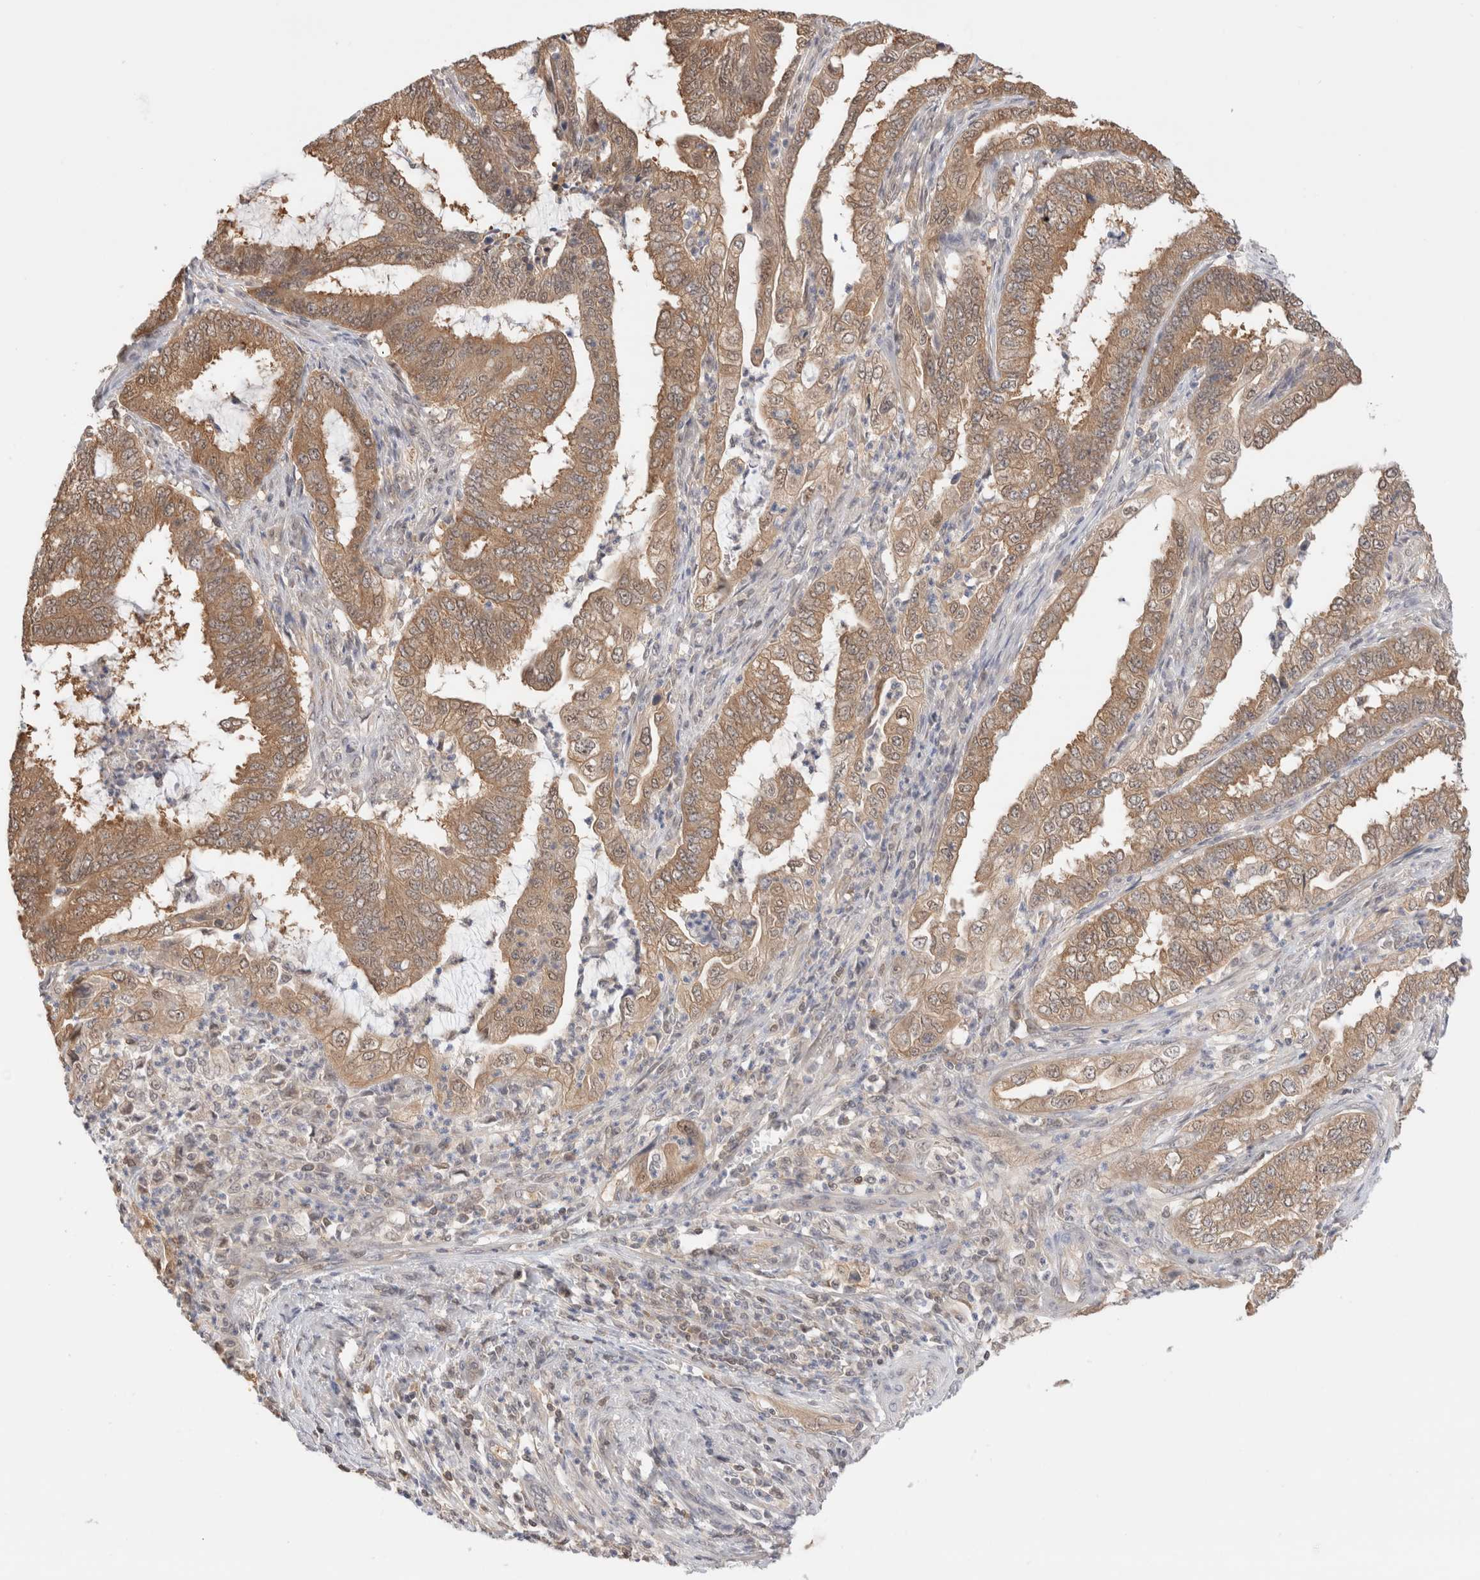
{"staining": {"intensity": "moderate", "quantity": ">75%", "location": "cytoplasmic/membranous,nuclear"}, "tissue": "endometrial cancer", "cell_type": "Tumor cells", "image_type": "cancer", "snomed": [{"axis": "morphology", "description": "Adenocarcinoma, NOS"}, {"axis": "topography", "description": "Endometrium"}], "caption": "Immunohistochemistry (IHC) of human endometrial cancer (adenocarcinoma) demonstrates medium levels of moderate cytoplasmic/membranous and nuclear expression in about >75% of tumor cells. (DAB IHC, brown staining for protein, blue staining for nuclei).", "gene": "C17orf97", "patient": {"sex": "female", "age": 51}}